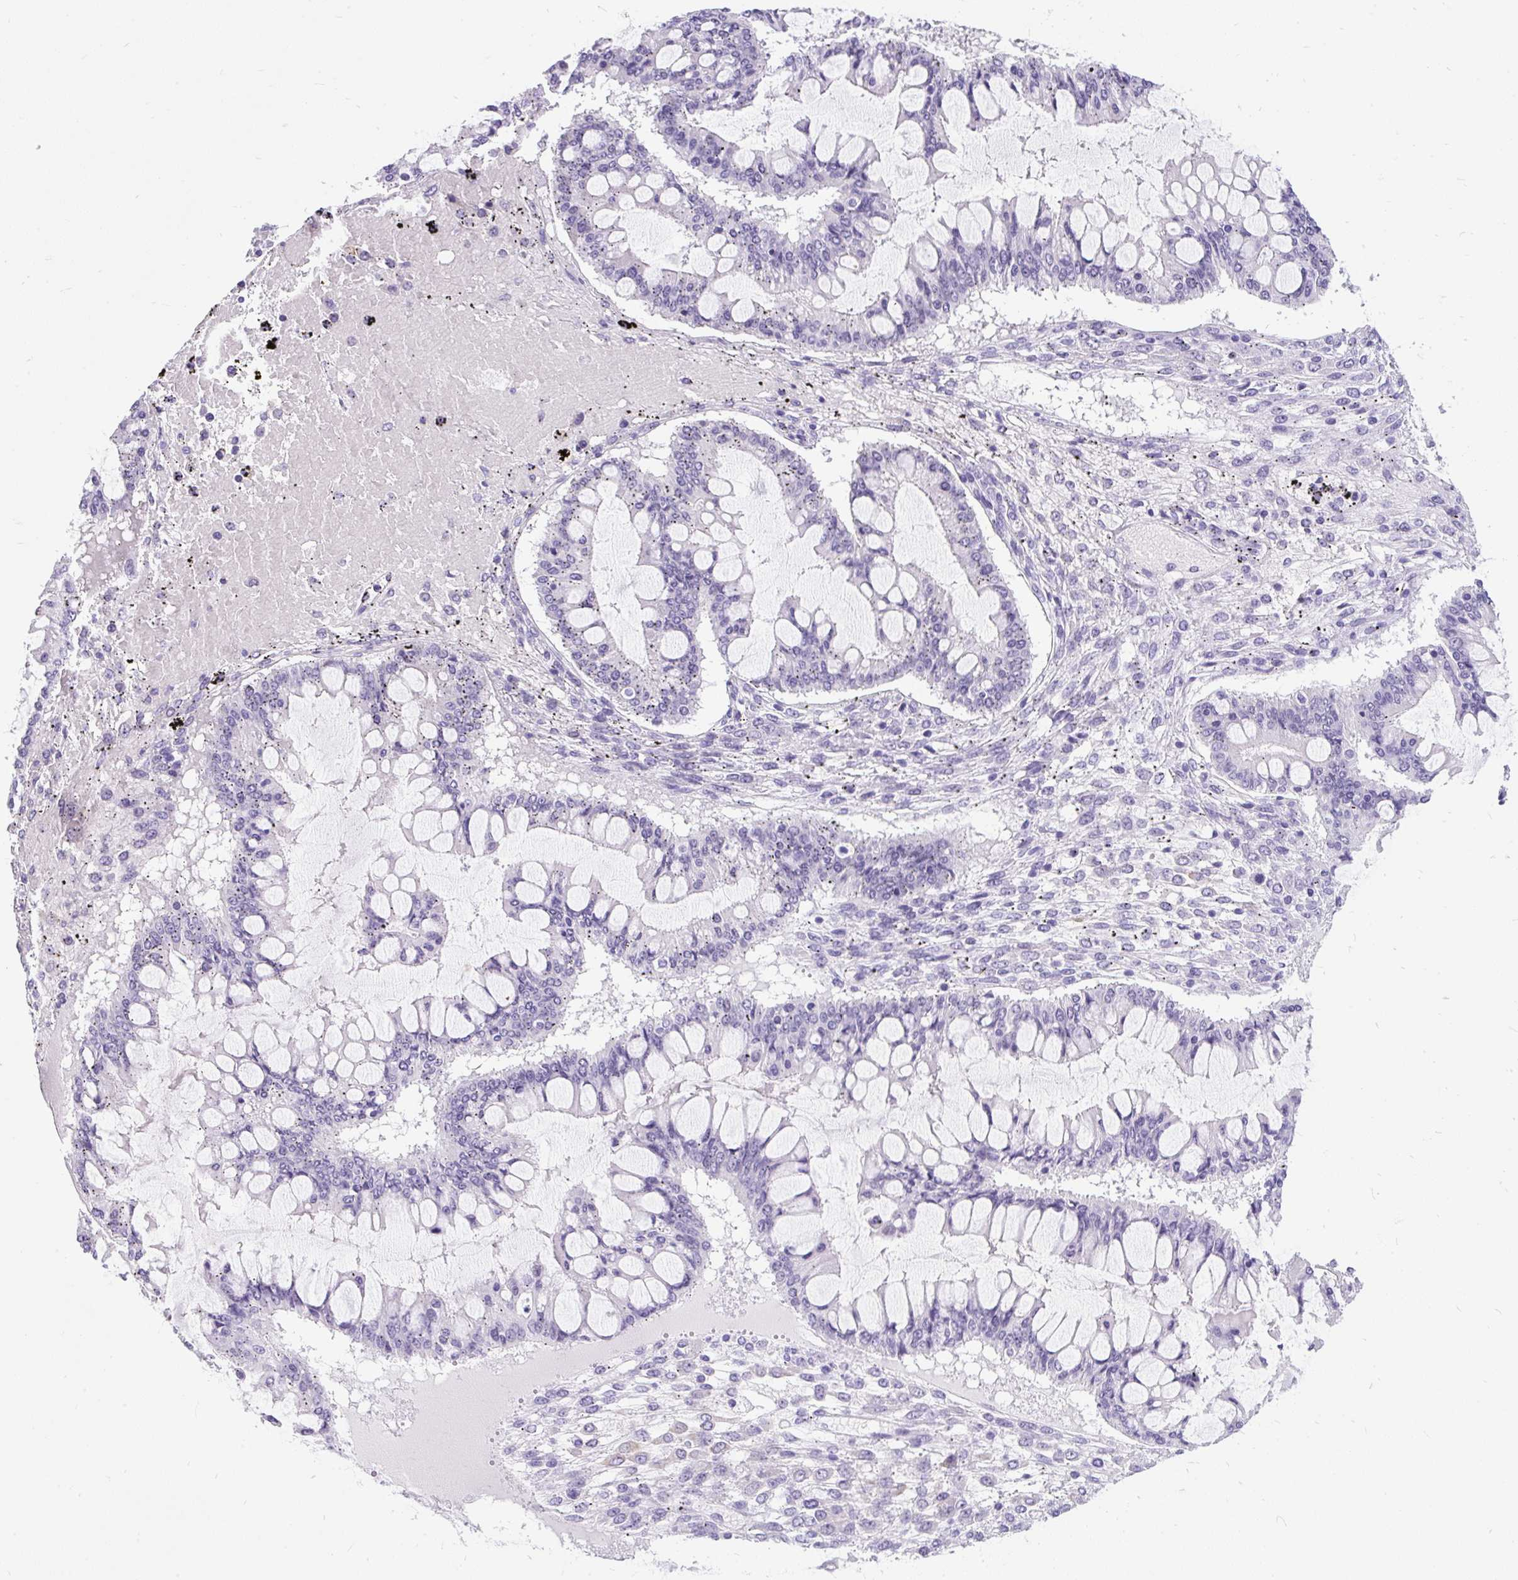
{"staining": {"intensity": "negative", "quantity": "none", "location": "none"}, "tissue": "ovarian cancer", "cell_type": "Tumor cells", "image_type": "cancer", "snomed": [{"axis": "morphology", "description": "Cystadenocarcinoma, mucinous, NOS"}, {"axis": "topography", "description": "Ovary"}], "caption": "Image shows no protein positivity in tumor cells of mucinous cystadenocarcinoma (ovarian) tissue.", "gene": "SCGB1A1", "patient": {"sex": "female", "age": 73}}